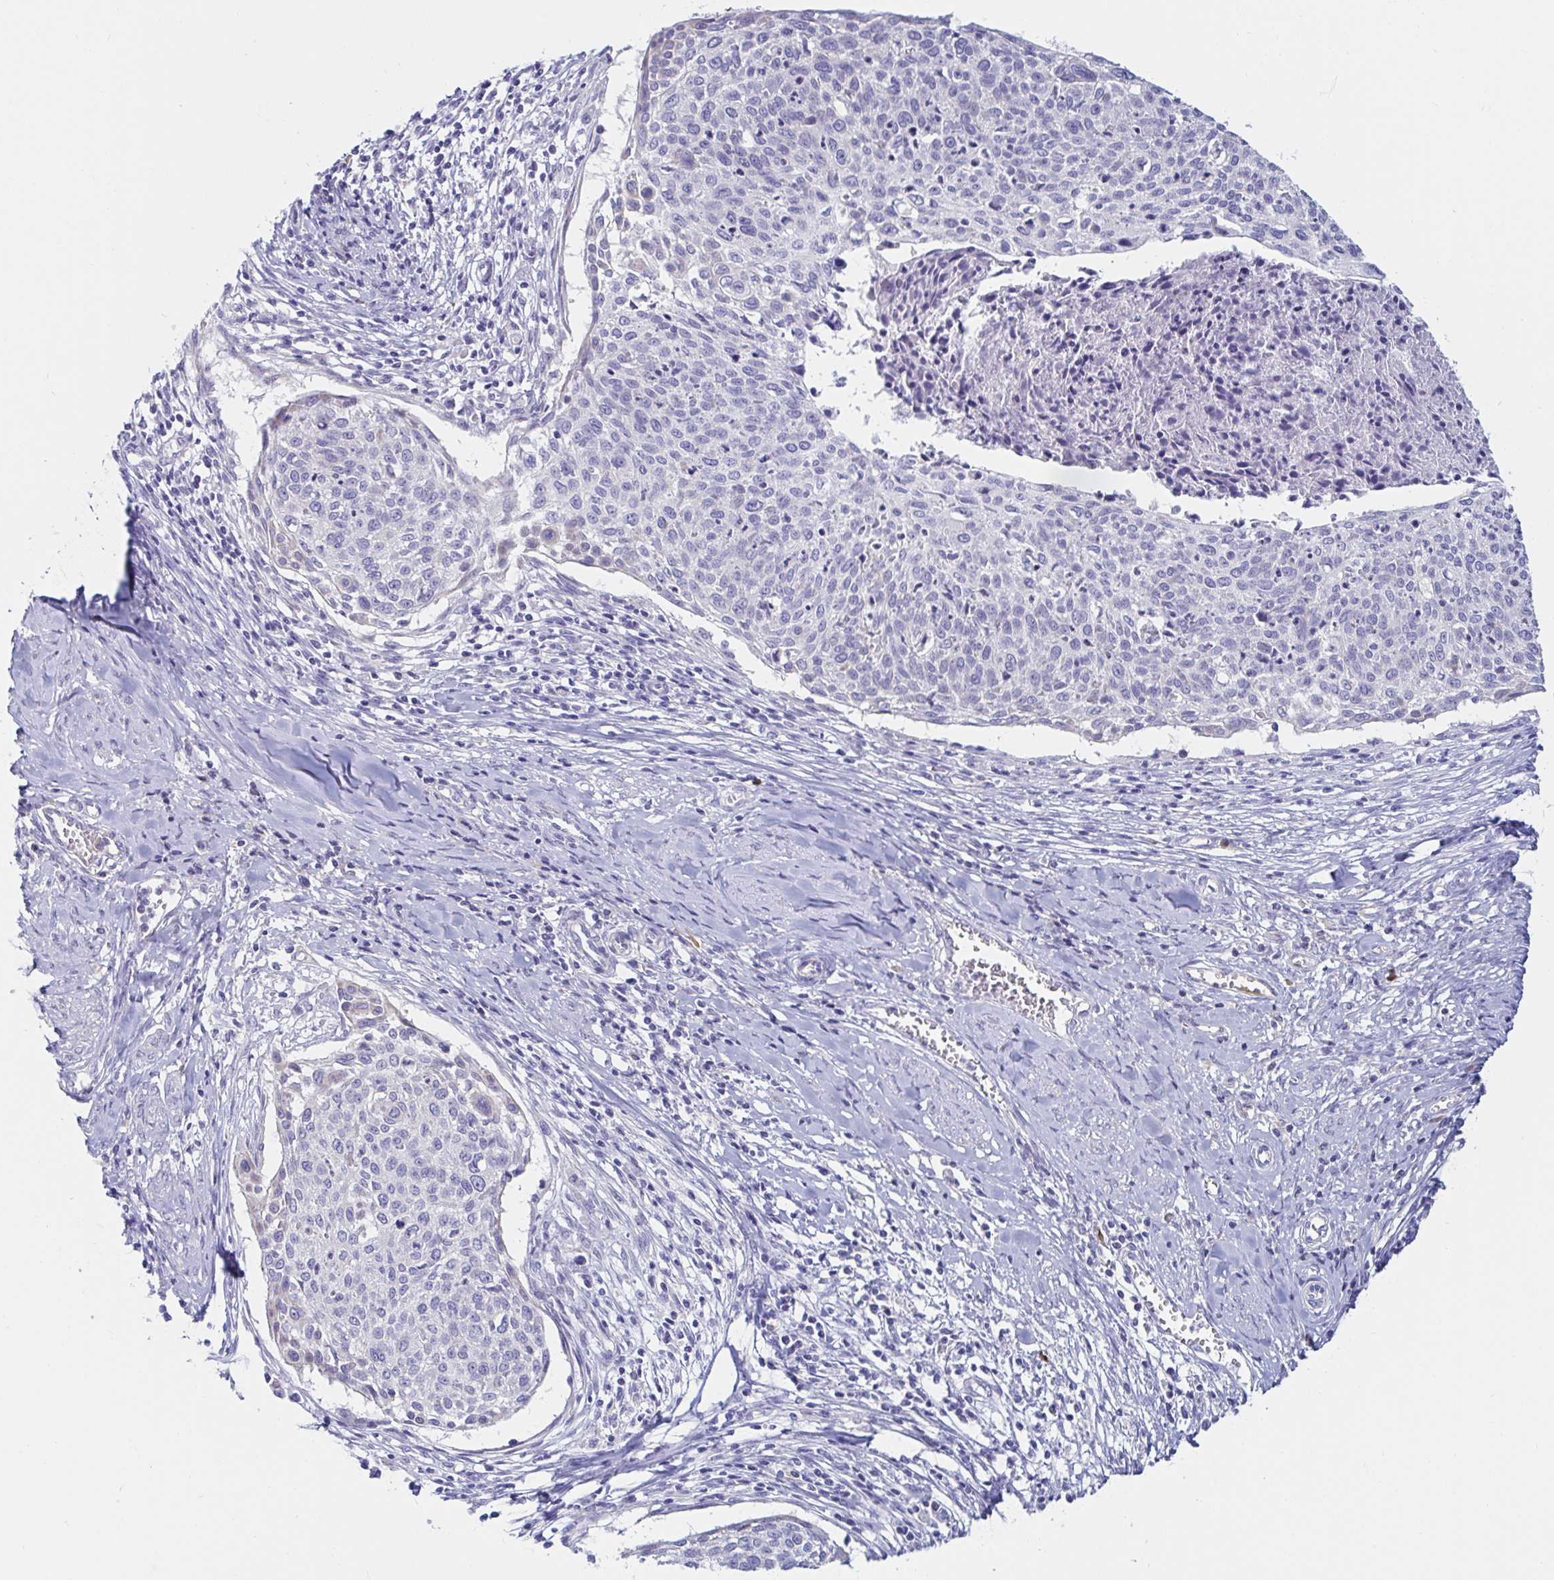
{"staining": {"intensity": "negative", "quantity": "none", "location": "none"}, "tissue": "cervical cancer", "cell_type": "Tumor cells", "image_type": "cancer", "snomed": [{"axis": "morphology", "description": "Squamous cell carcinoma, NOS"}, {"axis": "topography", "description": "Cervix"}], "caption": "Tumor cells are negative for protein expression in human cervical cancer.", "gene": "C4orf17", "patient": {"sex": "female", "age": 49}}